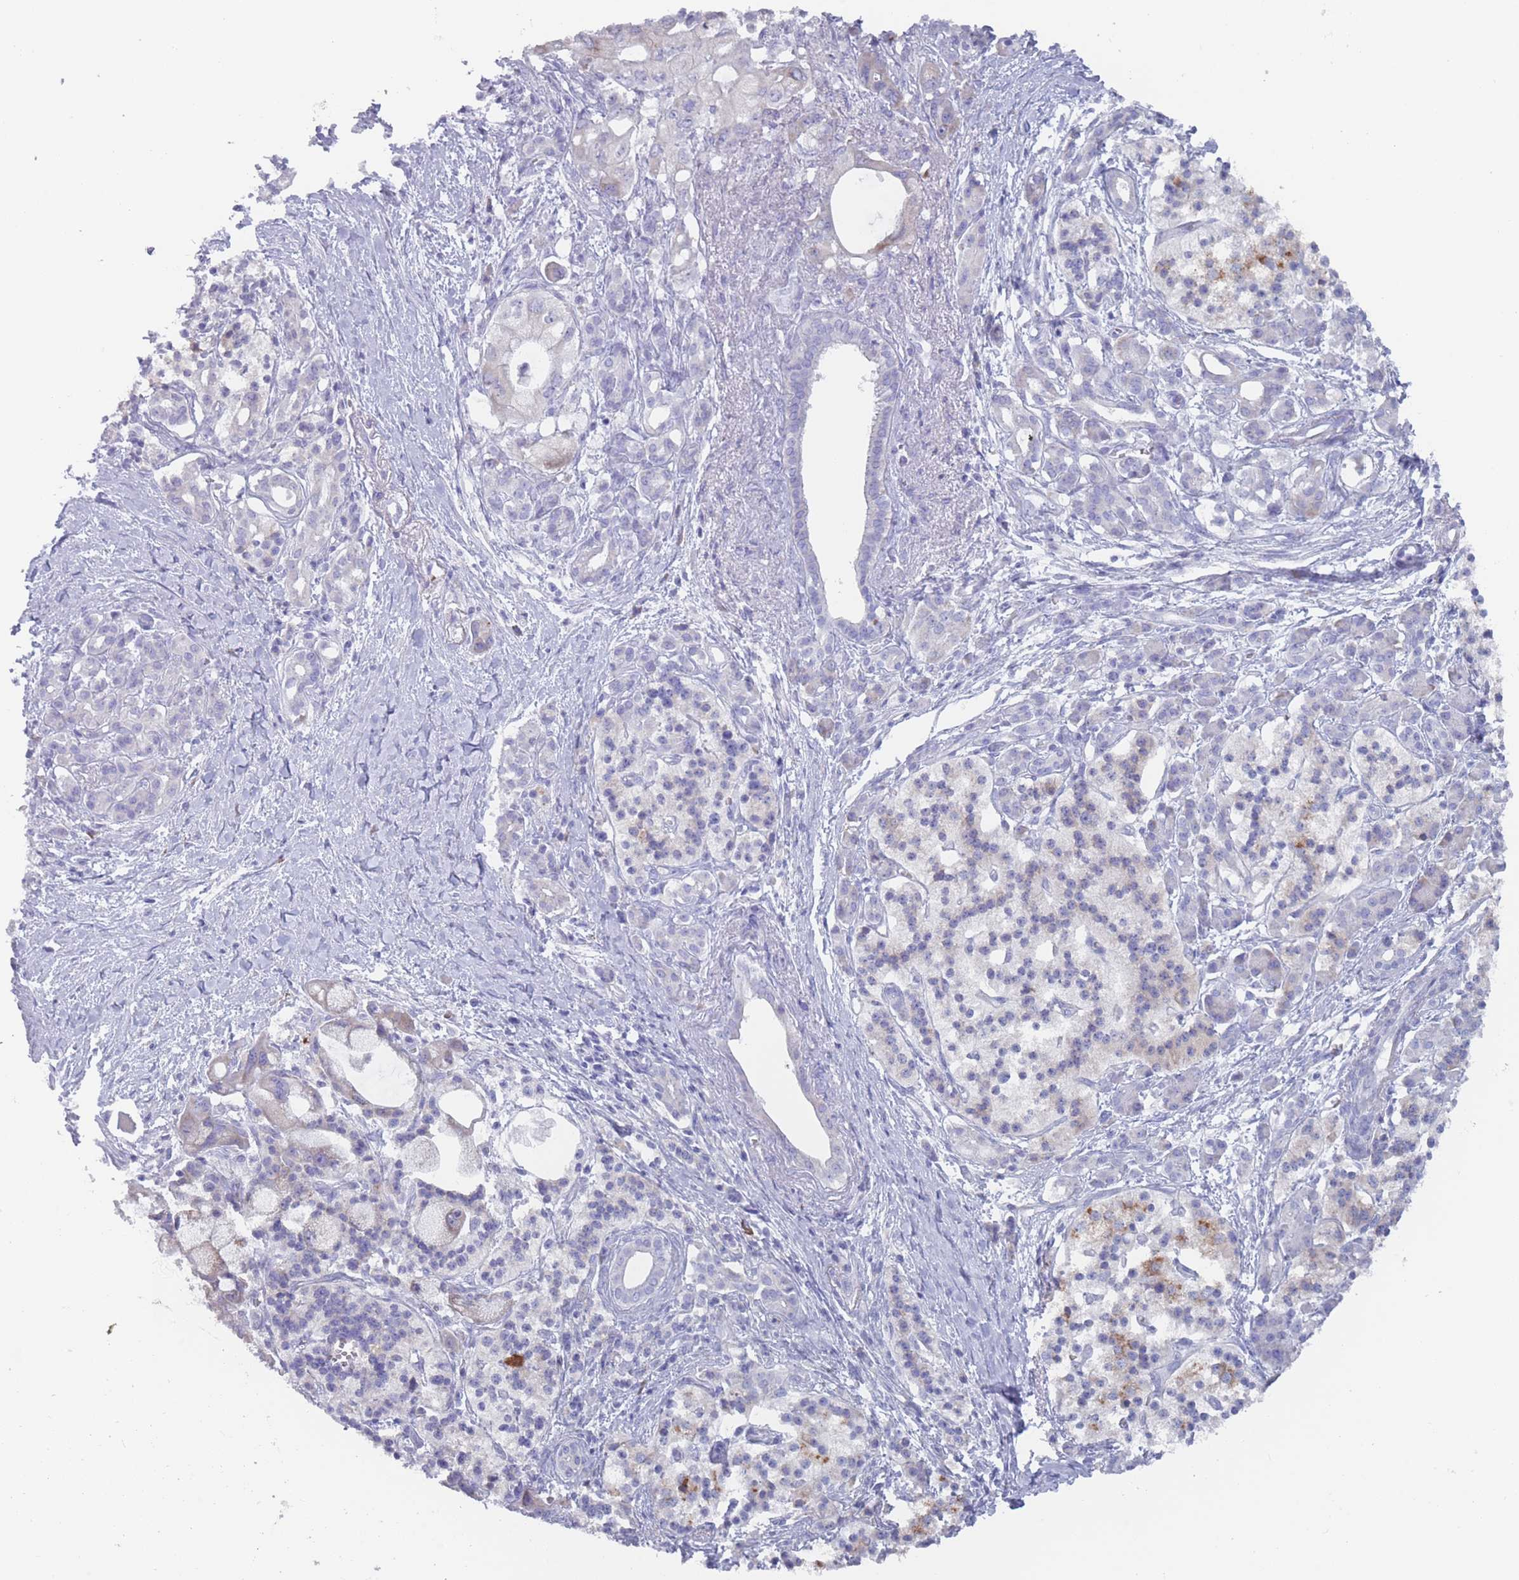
{"staining": {"intensity": "negative", "quantity": "none", "location": "none"}, "tissue": "pancreatic cancer", "cell_type": "Tumor cells", "image_type": "cancer", "snomed": [{"axis": "morphology", "description": "Adenocarcinoma, NOS"}, {"axis": "topography", "description": "Pancreas"}], "caption": "IHC histopathology image of neoplastic tissue: pancreatic adenocarcinoma stained with DAB displays no significant protein staining in tumor cells.", "gene": "ST8SIA5", "patient": {"sex": "male", "age": 68}}